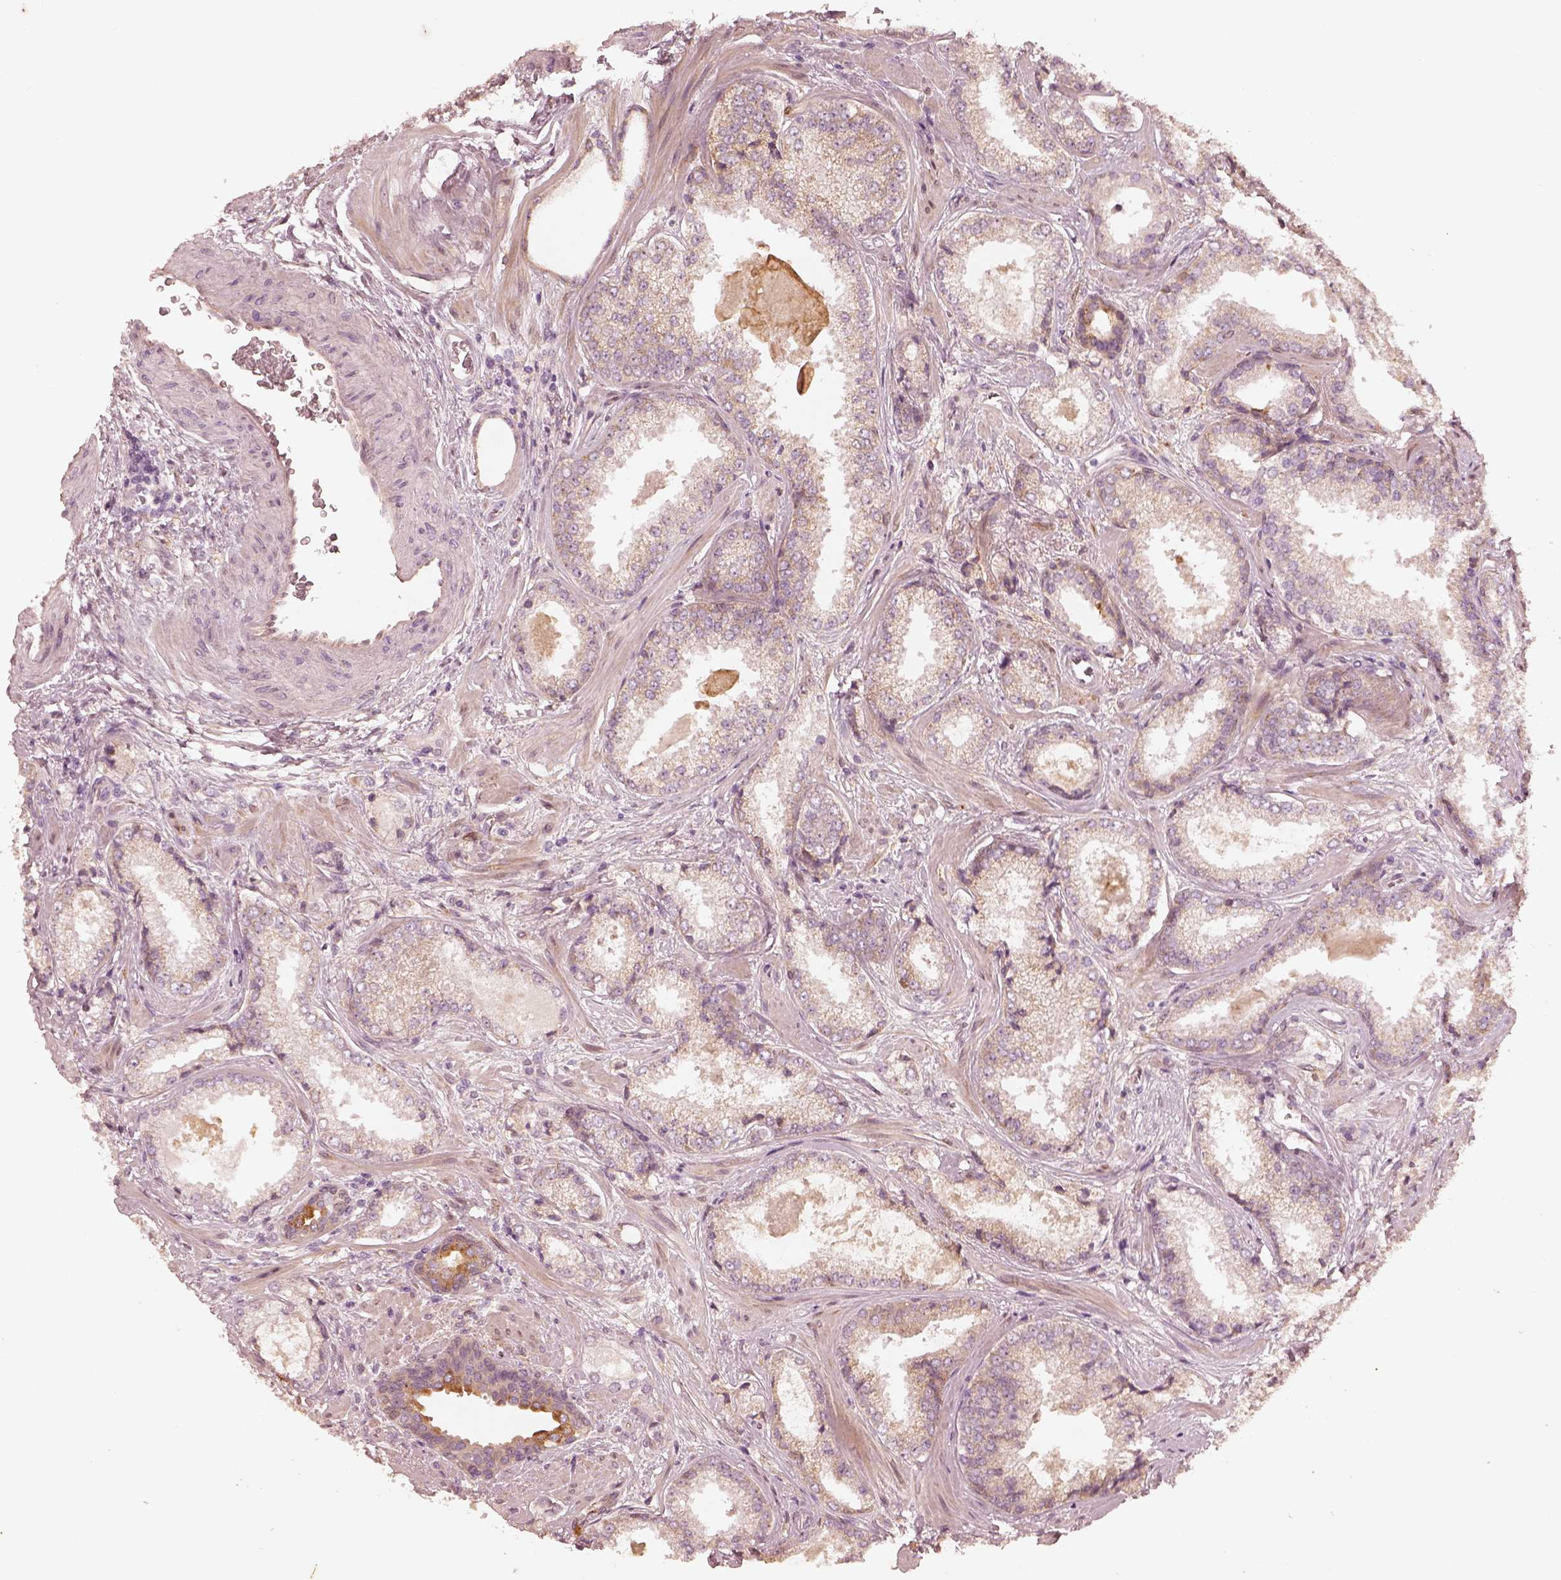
{"staining": {"intensity": "weak", "quantity": "<25%", "location": "cytoplasmic/membranous"}, "tissue": "prostate cancer", "cell_type": "Tumor cells", "image_type": "cancer", "snomed": [{"axis": "morphology", "description": "Adenocarcinoma, Low grade"}, {"axis": "topography", "description": "Prostate"}], "caption": "Tumor cells are negative for brown protein staining in prostate cancer.", "gene": "WLS", "patient": {"sex": "male", "age": 56}}